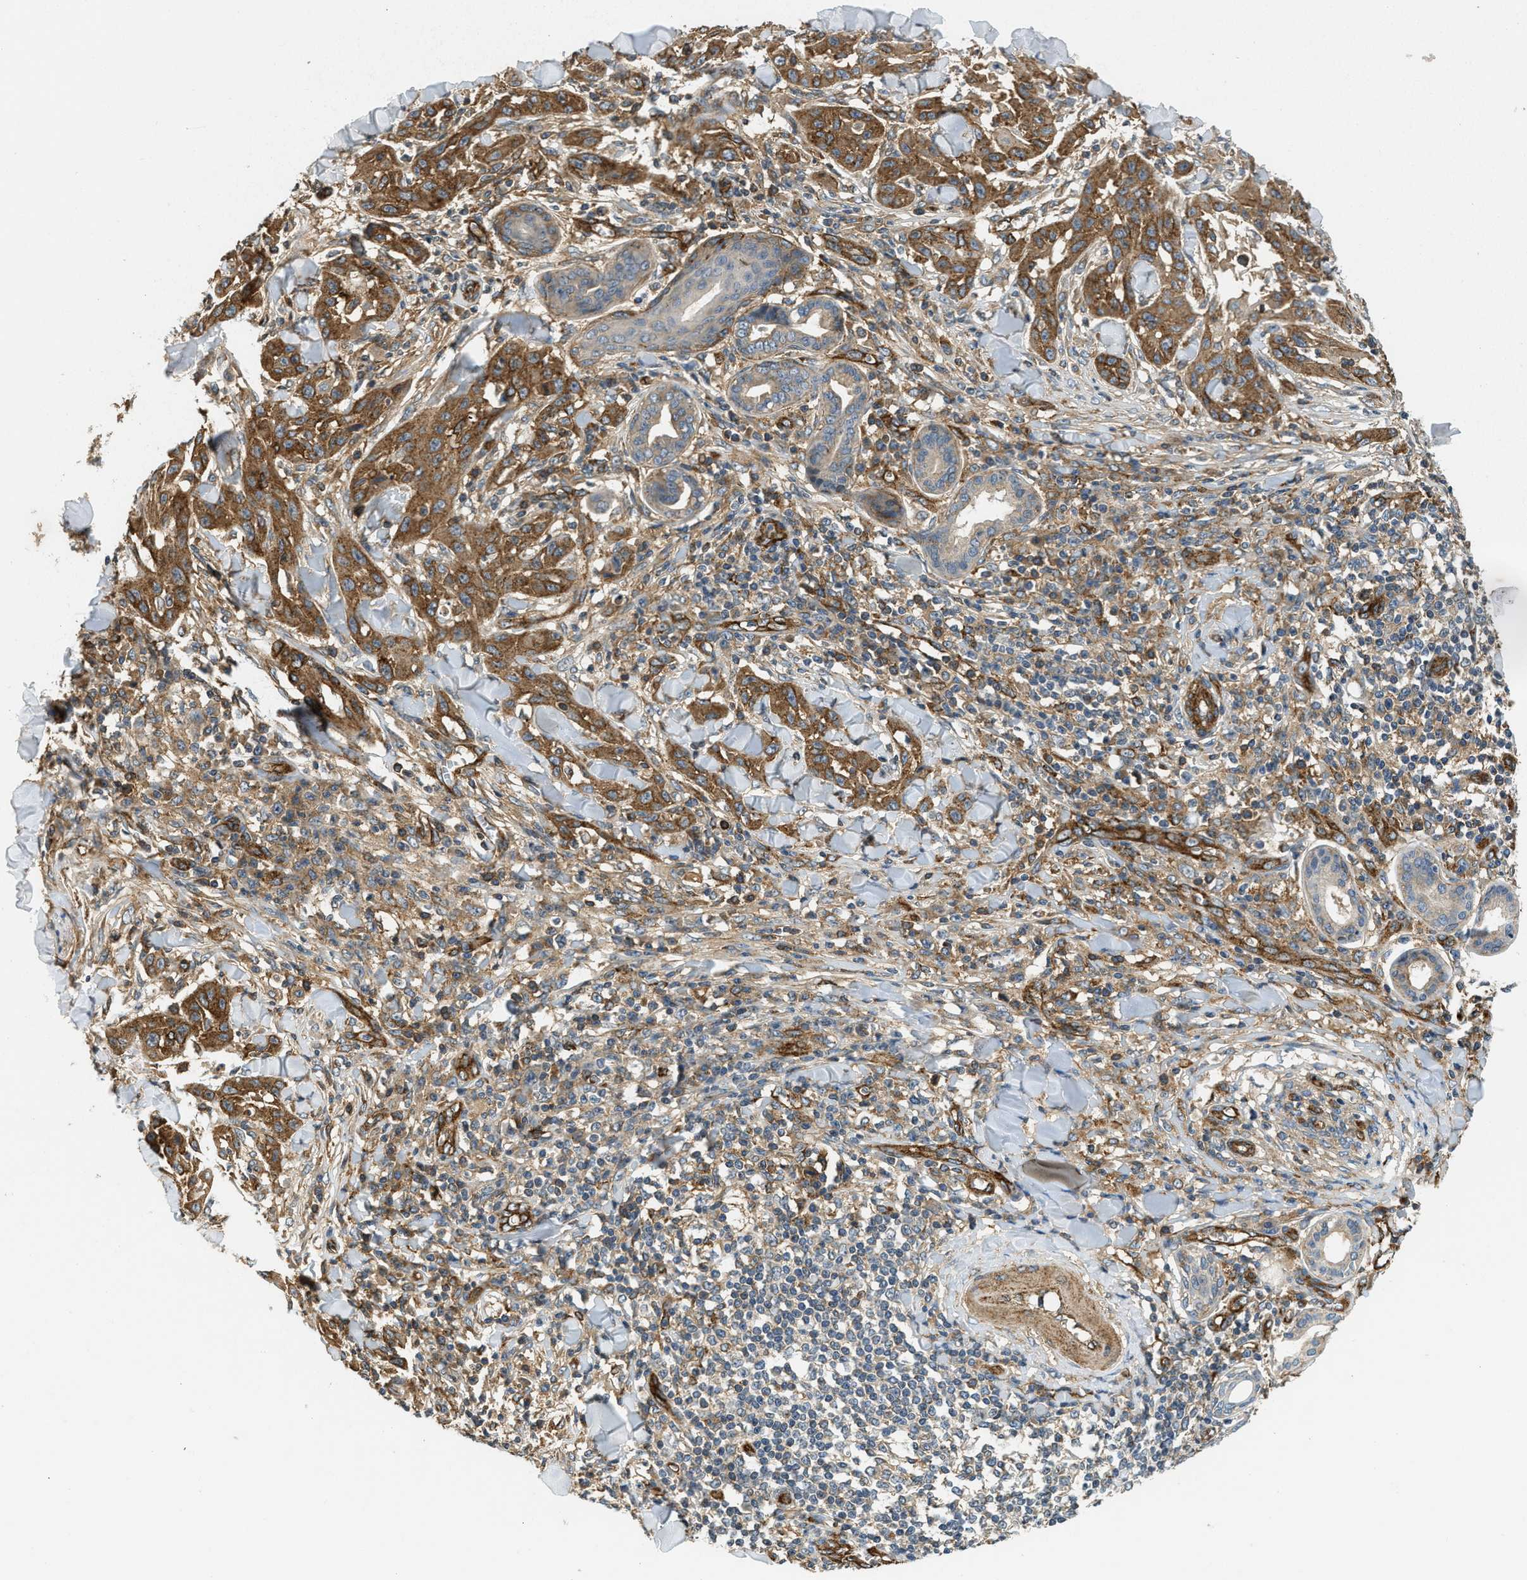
{"staining": {"intensity": "moderate", "quantity": ">75%", "location": "cytoplasmic/membranous"}, "tissue": "skin cancer", "cell_type": "Tumor cells", "image_type": "cancer", "snomed": [{"axis": "morphology", "description": "Squamous cell carcinoma, NOS"}, {"axis": "topography", "description": "Skin"}], "caption": "Protein expression analysis of human squamous cell carcinoma (skin) reveals moderate cytoplasmic/membranous expression in about >75% of tumor cells.", "gene": "HIP1", "patient": {"sex": "male", "age": 24}}